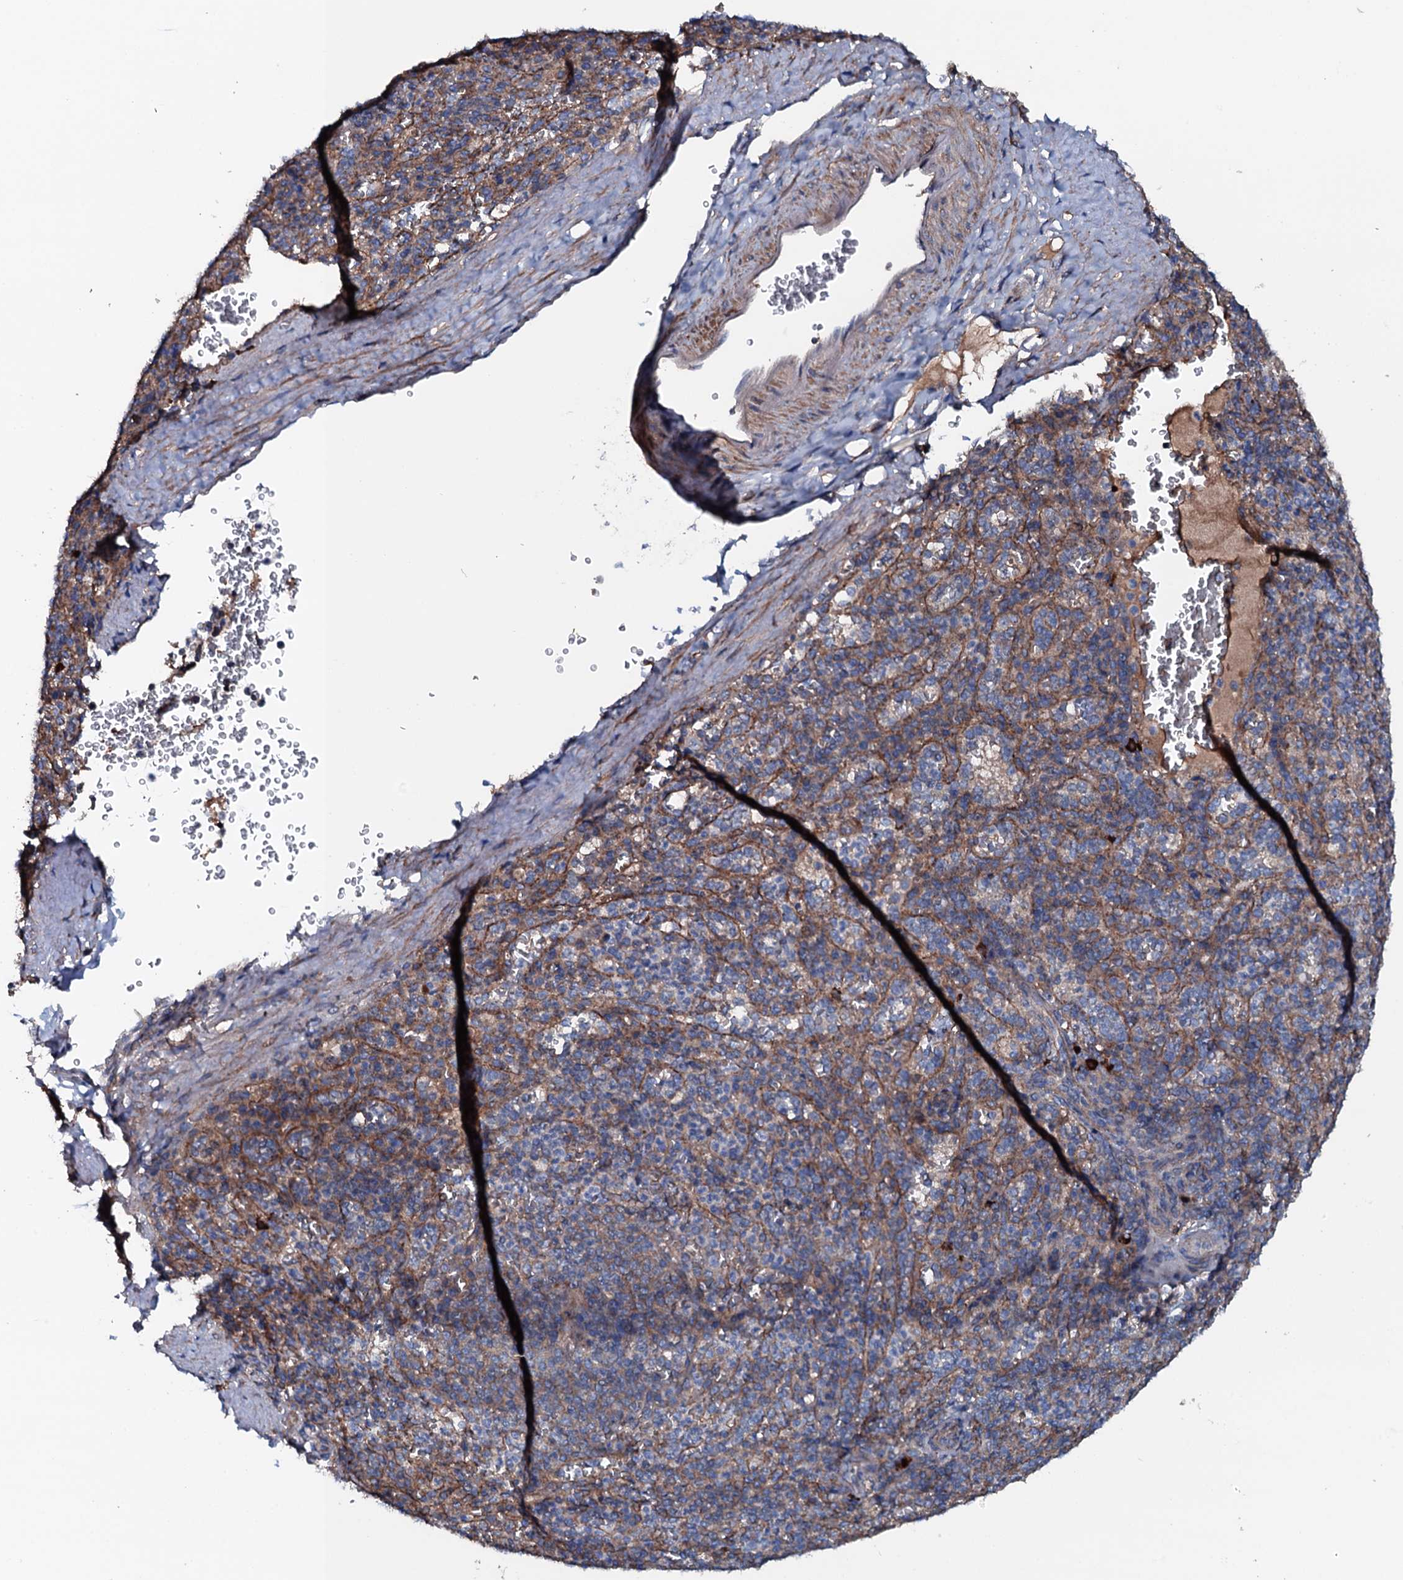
{"staining": {"intensity": "weak", "quantity": "25%-75%", "location": "cytoplasmic/membranous"}, "tissue": "spleen", "cell_type": "Cells in red pulp", "image_type": "normal", "snomed": [{"axis": "morphology", "description": "Normal tissue, NOS"}, {"axis": "topography", "description": "Spleen"}], "caption": "Protein staining demonstrates weak cytoplasmic/membranous staining in approximately 25%-75% of cells in red pulp in normal spleen. Using DAB (brown) and hematoxylin (blue) stains, captured at high magnification using brightfield microscopy.", "gene": "NEK1", "patient": {"sex": "female", "age": 21}}